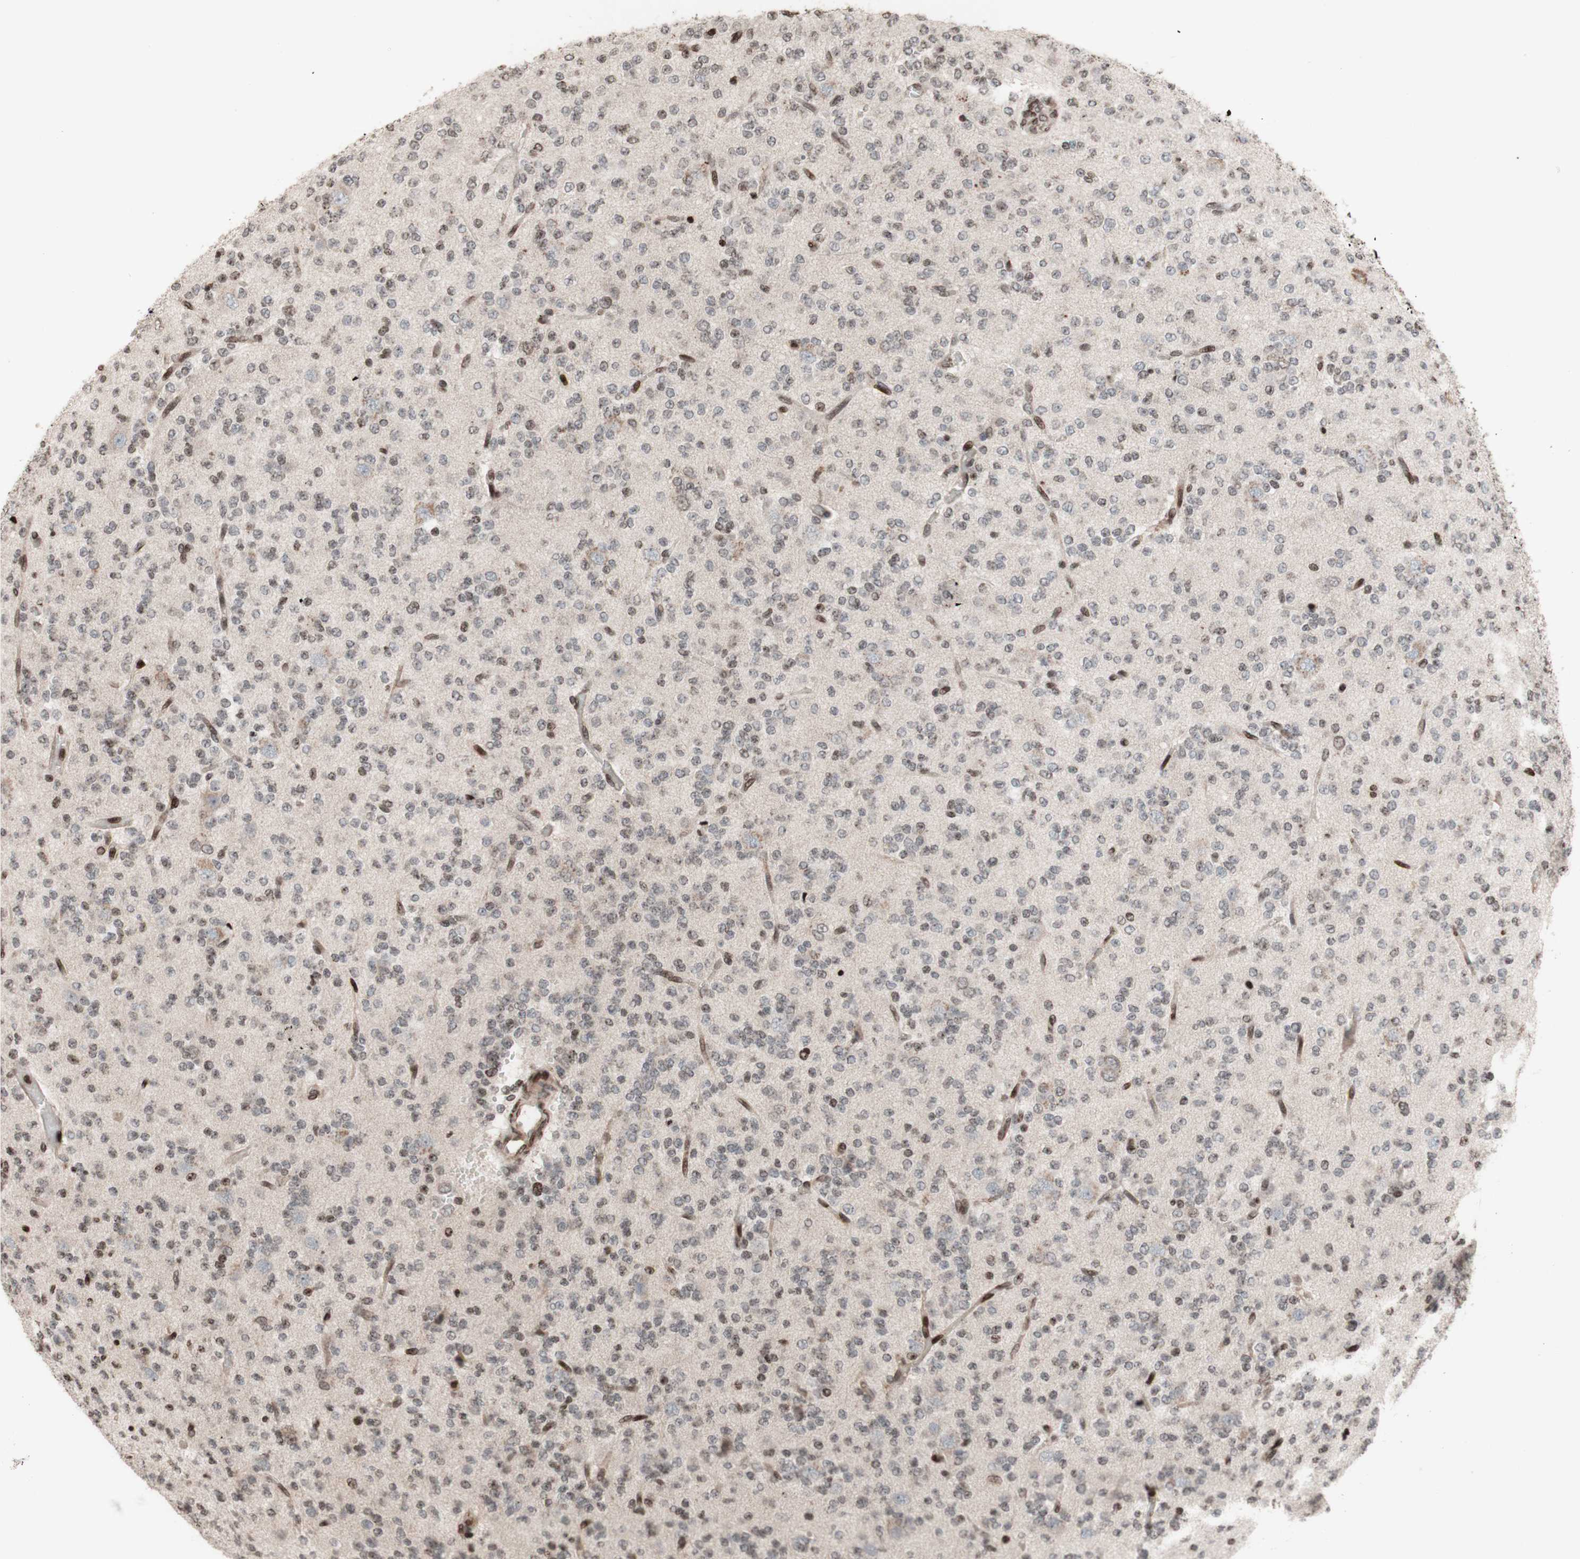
{"staining": {"intensity": "weak", "quantity": "<25%", "location": "nuclear"}, "tissue": "glioma", "cell_type": "Tumor cells", "image_type": "cancer", "snomed": [{"axis": "morphology", "description": "Glioma, malignant, Low grade"}, {"axis": "topography", "description": "Brain"}], "caption": "Tumor cells are negative for brown protein staining in glioma.", "gene": "POLA1", "patient": {"sex": "male", "age": 38}}